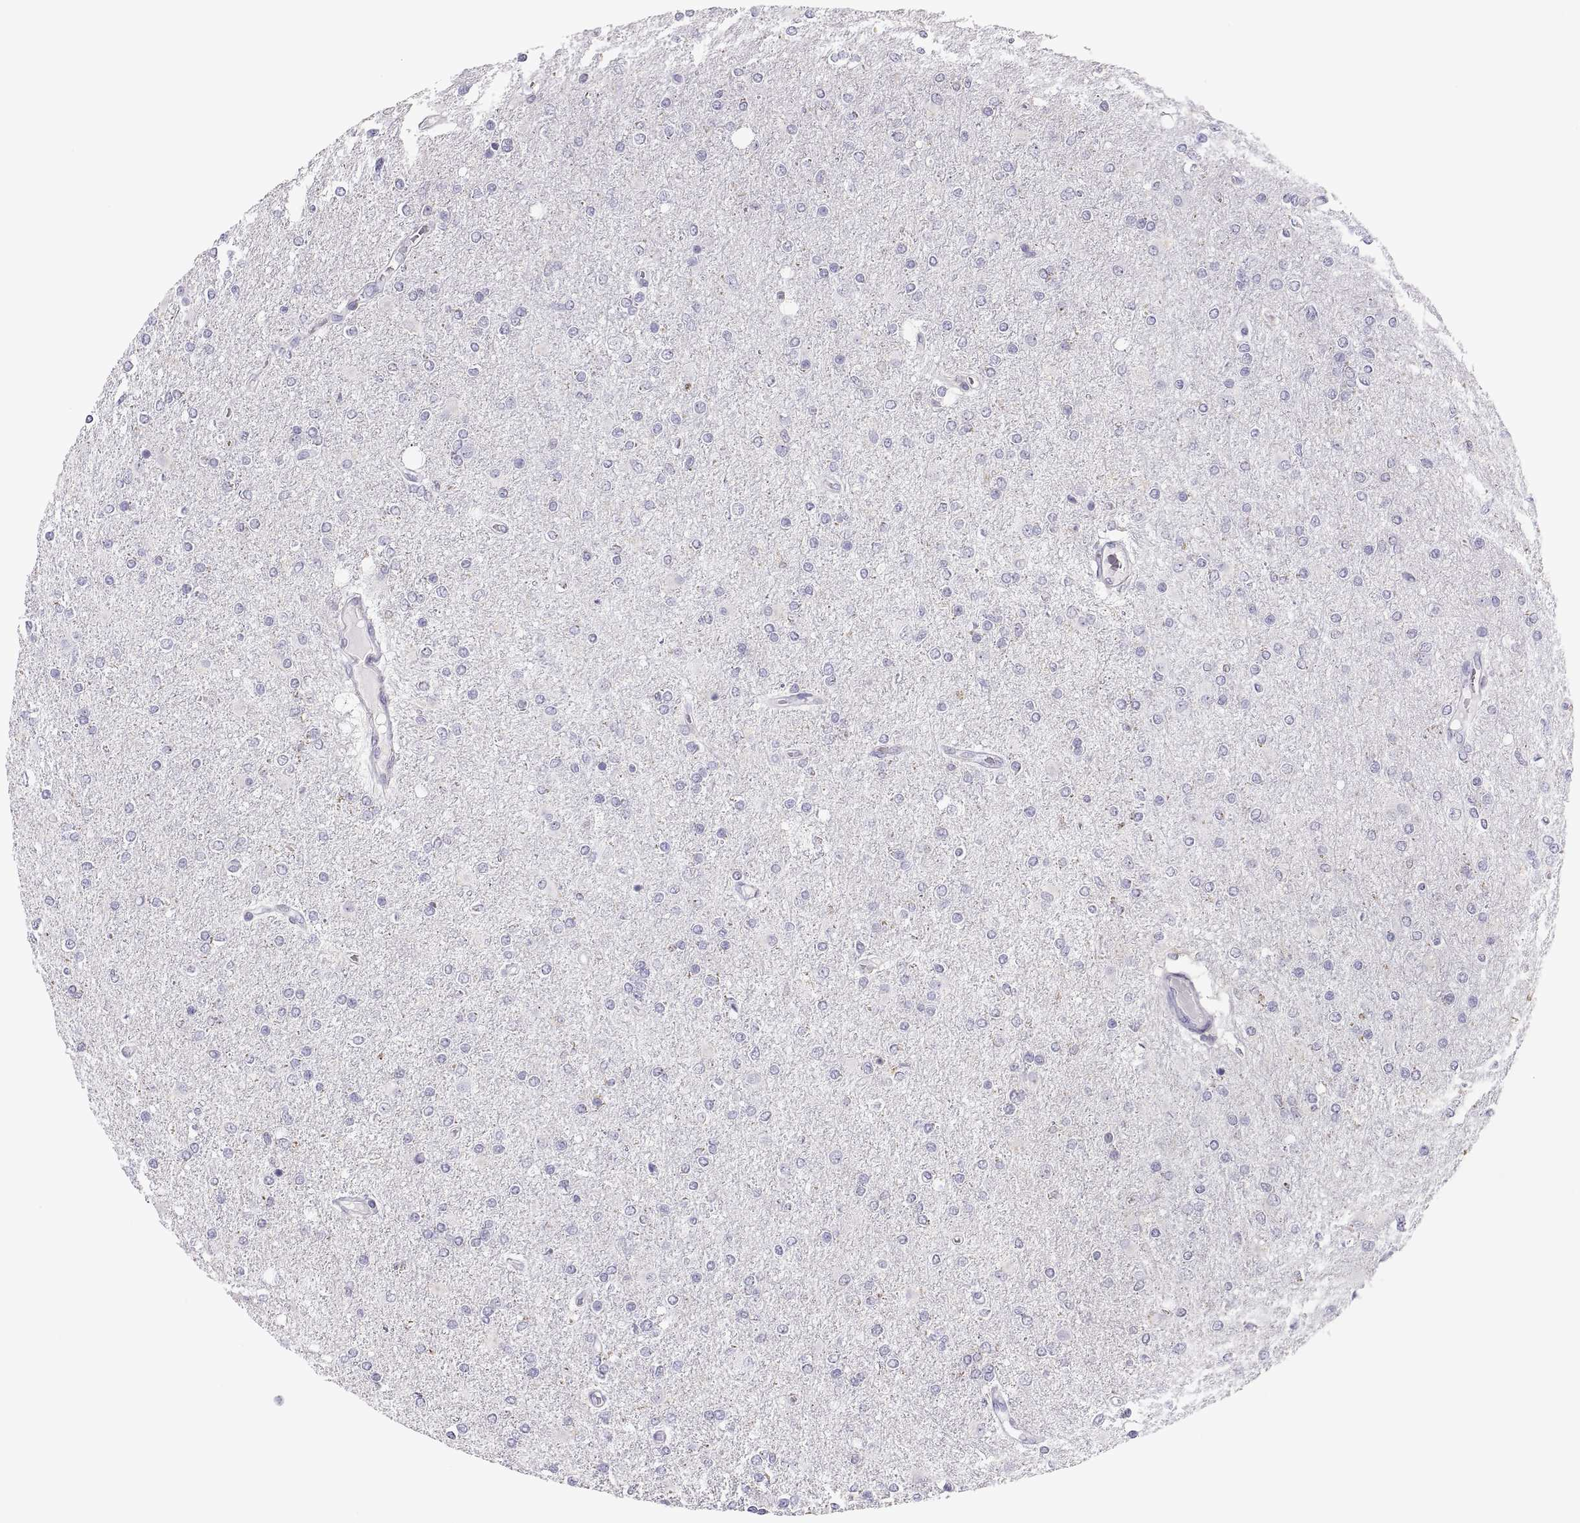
{"staining": {"intensity": "negative", "quantity": "none", "location": "none"}, "tissue": "glioma", "cell_type": "Tumor cells", "image_type": "cancer", "snomed": [{"axis": "morphology", "description": "Glioma, malignant, High grade"}, {"axis": "topography", "description": "Cerebral cortex"}], "caption": "Glioma was stained to show a protein in brown. There is no significant positivity in tumor cells. (Immunohistochemistry, brightfield microscopy, high magnification).", "gene": "RGS19", "patient": {"sex": "male", "age": 70}}